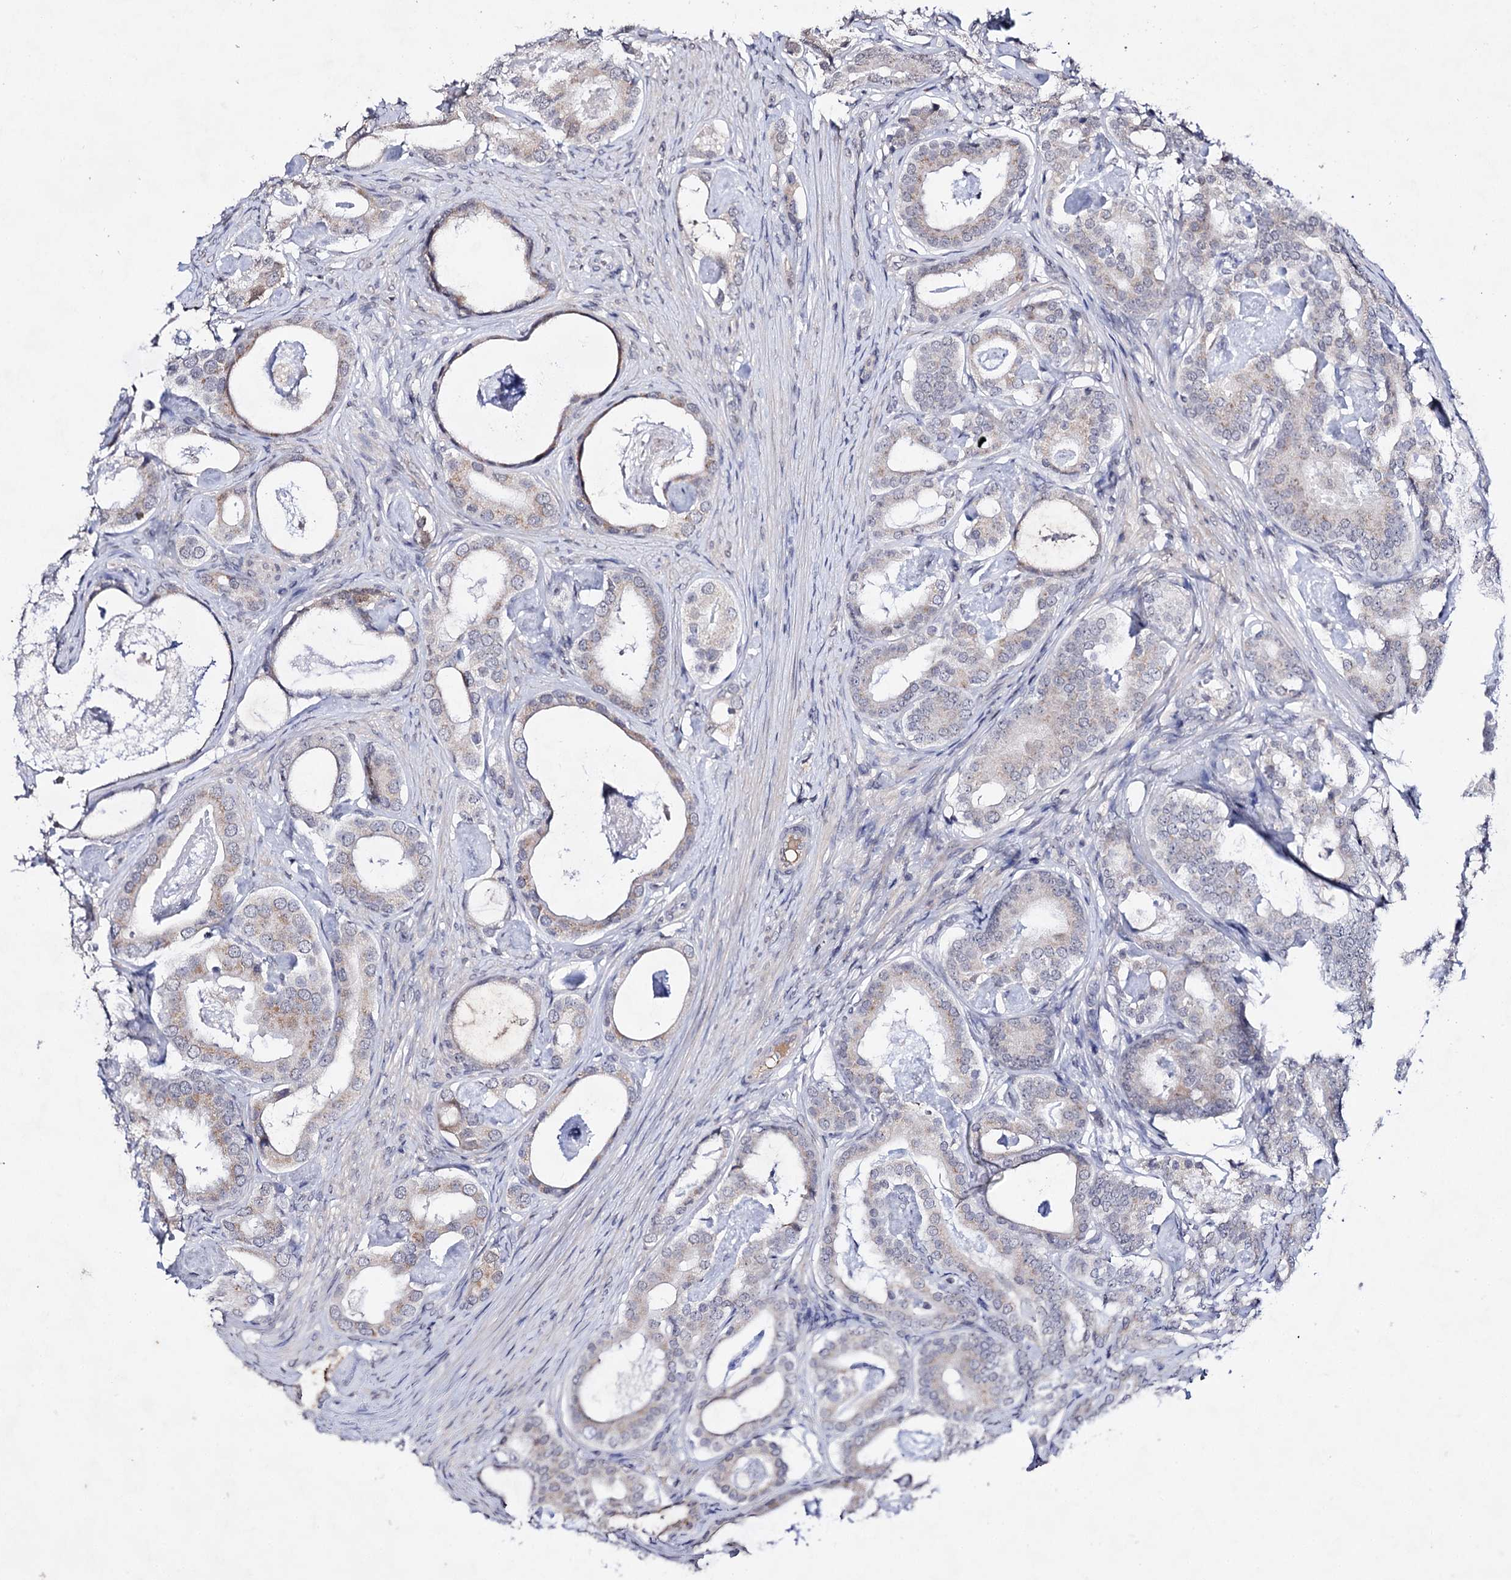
{"staining": {"intensity": "weak", "quantity": "25%-75%", "location": "cytoplasmic/membranous"}, "tissue": "prostate cancer", "cell_type": "Tumor cells", "image_type": "cancer", "snomed": [{"axis": "morphology", "description": "Adenocarcinoma, Low grade"}, {"axis": "topography", "description": "Prostate"}], "caption": "About 25%-75% of tumor cells in human prostate cancer (adenocarcinoma (low-grade)) show weak cytoplasmic/membranous protein positivity as visualized by brown immunohistochemical staining.", "gene": "PLIN1", "patient": {"sex": "male", "age": 71}}